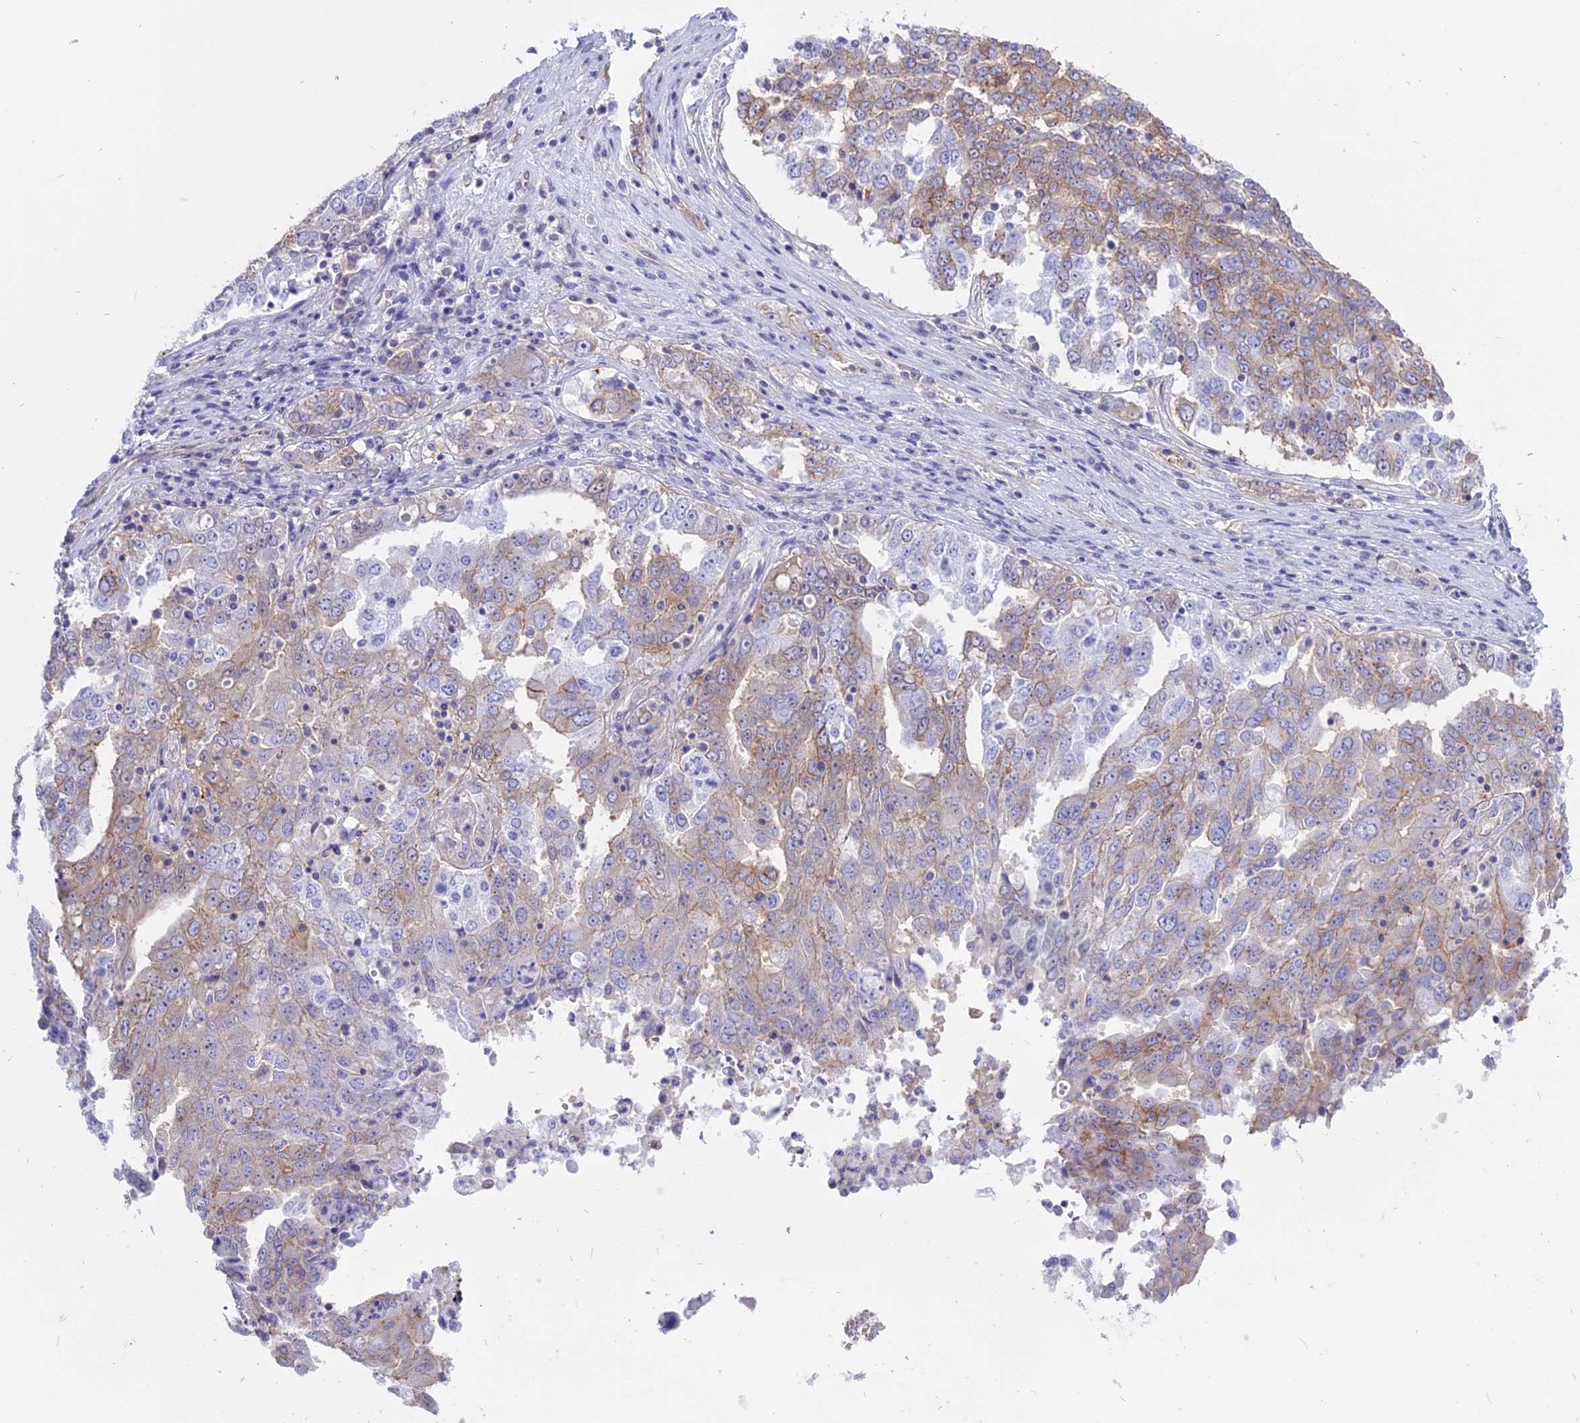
{"staining": {"intensity": "weak", "quantity": "25%-75%", "location": "cytoplasmic/membranous"}, "tissue": "ovarian cancer", "cell_type": "Tumor cells", "image_type": "cancer", "snomed": [{"axis": "morphology", "description": "Carcinoma, endometroid"}, {"axis": "topography", "description": "Ovary"}], "caption": "Ovarian endometroid carcinoma was stained to show a protein in brown. There is low levels of weak cytoplasmic/membranous staining in about 25%-75% of tumor cells.", "gene": "AHCYL1", "patient": {"sex": "female", "age": 62}}